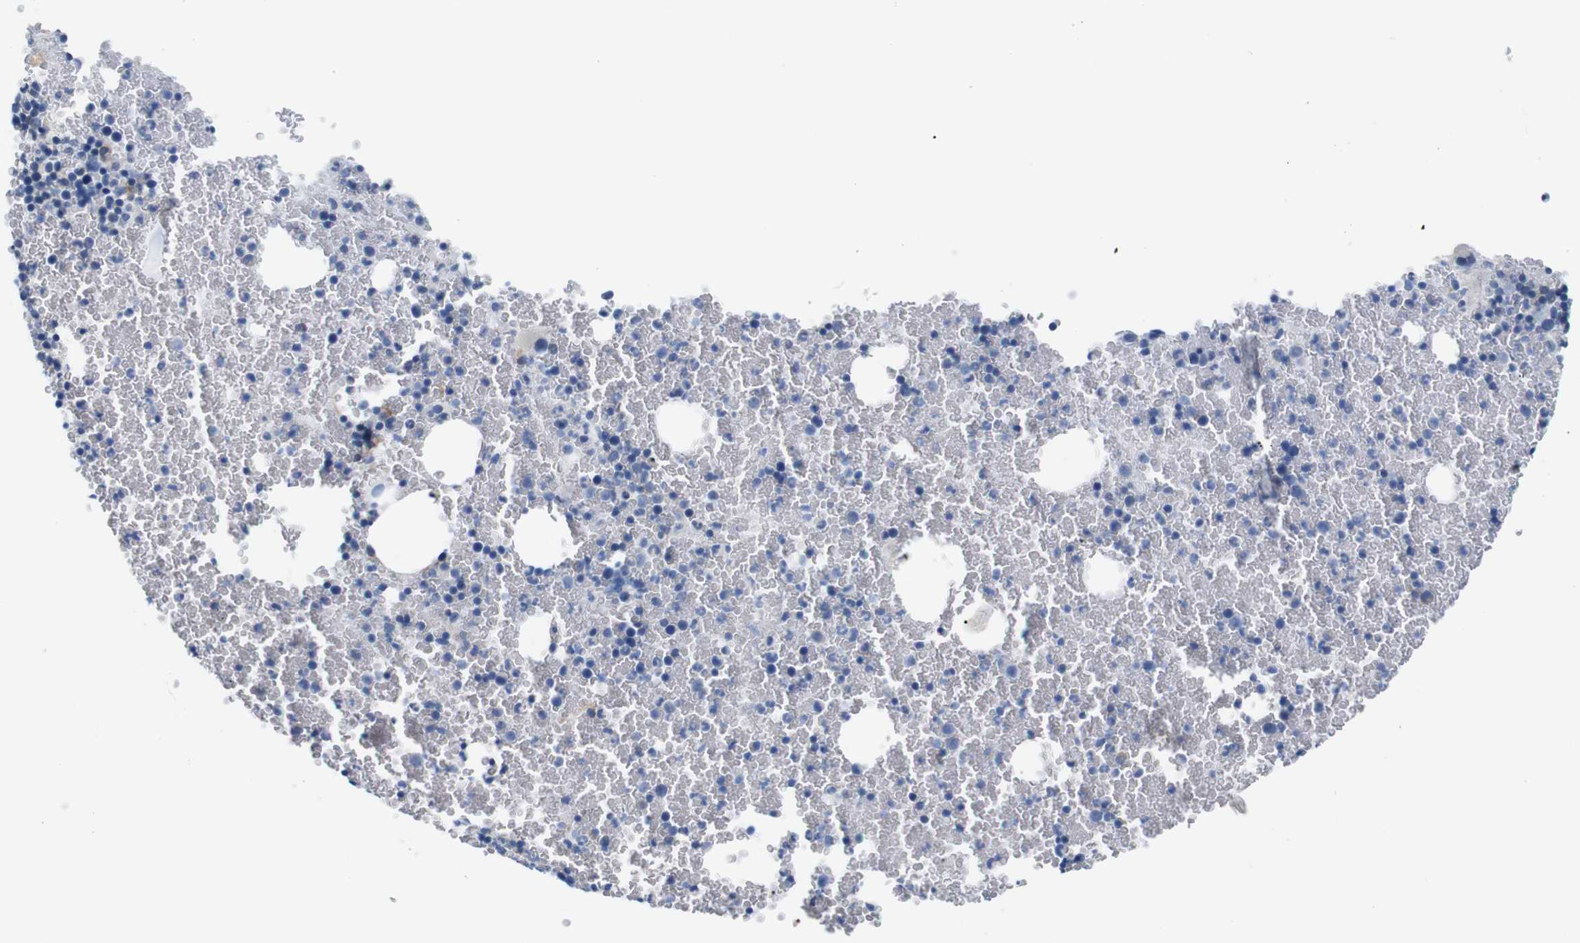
{"staining": {"intensity": "negative", "quantity": "none", "location": "none"}, "tissue": "bone marrow", "cell_type": "Hematopoietic cells", "image_type": "normal", "snomed": [{"axis": "morphology", "description": "Normal tissue, NOS"}, {"axis": "morphology", "description": "Inflammation, NOS"}, {"axis": "topography", "description": "Bone marrow"}], "caption": "There is no significant staining in hematopoietic cells of bone marrow. (DAB immunohistochemistry (IHC), high magnification).", "gene": "ANK3", "patient": {"sex": "female", "age": 17}}